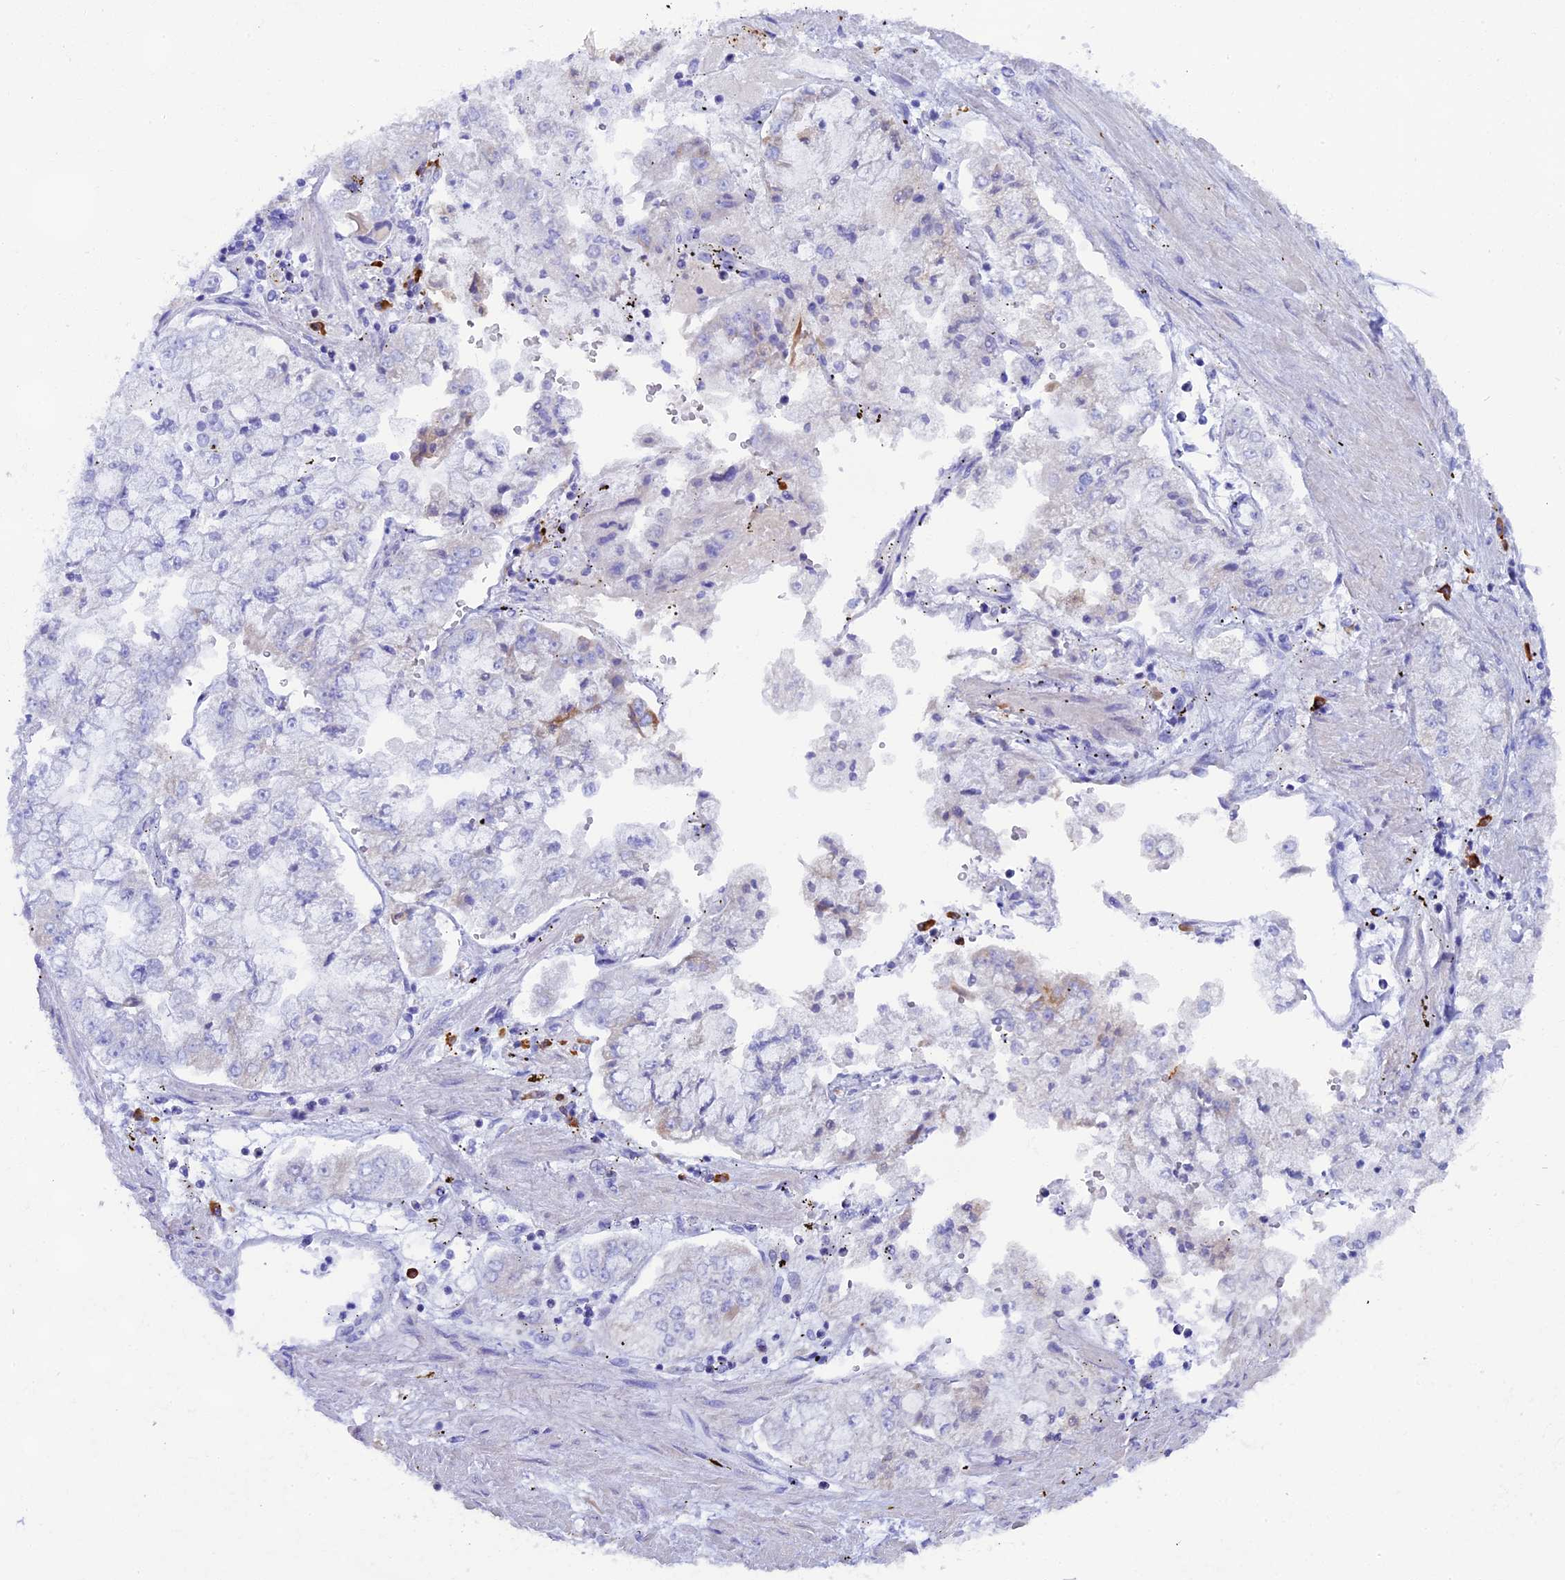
{"staining": {"intensity": "weak", "quantity": "<25%", "location": "cytoplasmic/membranous"}, "tissue": "stomach cancer", "cell_type": "Tumor cells", "image_type": "cancer", "snomed": [{"axis": "morphology", "description": "Adenocarcinoma, NOS"}, {"axis": "topography", "description": "Stomach"}], "caption": "Stomach adenocarcinoma was stained to show a protein in brown. There is no significant expression in tumor cells.", "gene": "FKBP11", "patient": {"sex": "male", "age": 76}}